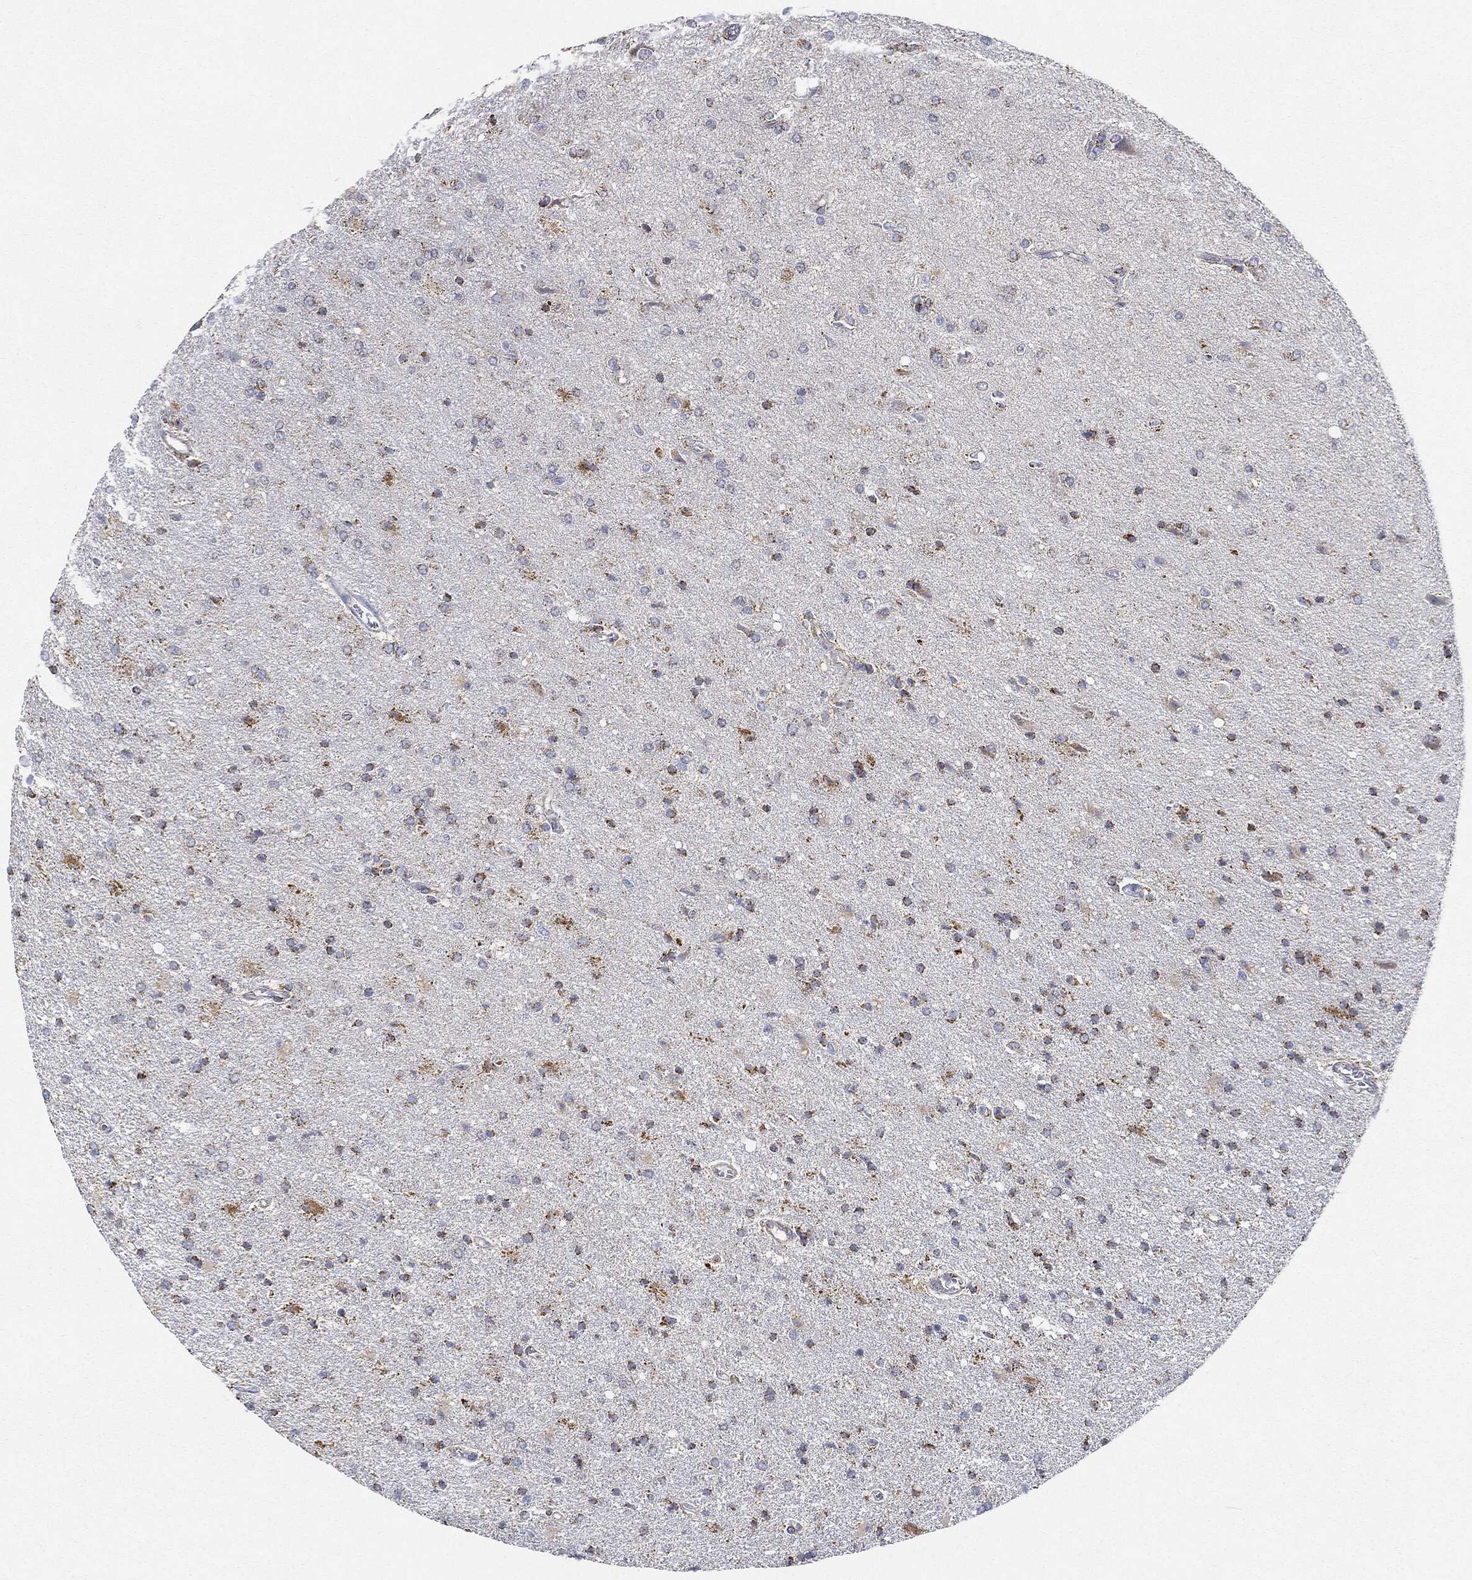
{"staining": {"intensity": "strong", "quantity": "25%-75%", "location": "cytoplasmic/membranous"}, "tissue": "glioma", "cell_type": "Tumor cells", "image_type": "cancer", "snomed": [{"axis": "morphology", "description": "Glioma, malignant, High grade"}, {"axis": "topography", "description": "Cerebral cortex"}], "caption": "Immunohistochemistry staining of high-grade glioma (malignant), which reveals high levels of strong cytoplasmic/membranous expression in about 25%-75% of tumor cells indicating strong cytoplasmic/membranous protein positivity. The staining was performed using DAB (brown) for protein detection and nuclei were counterstained in hematoxylin (blue).", "gene": "CAPN15", "patient": {"sex": "male", "age": 70}}